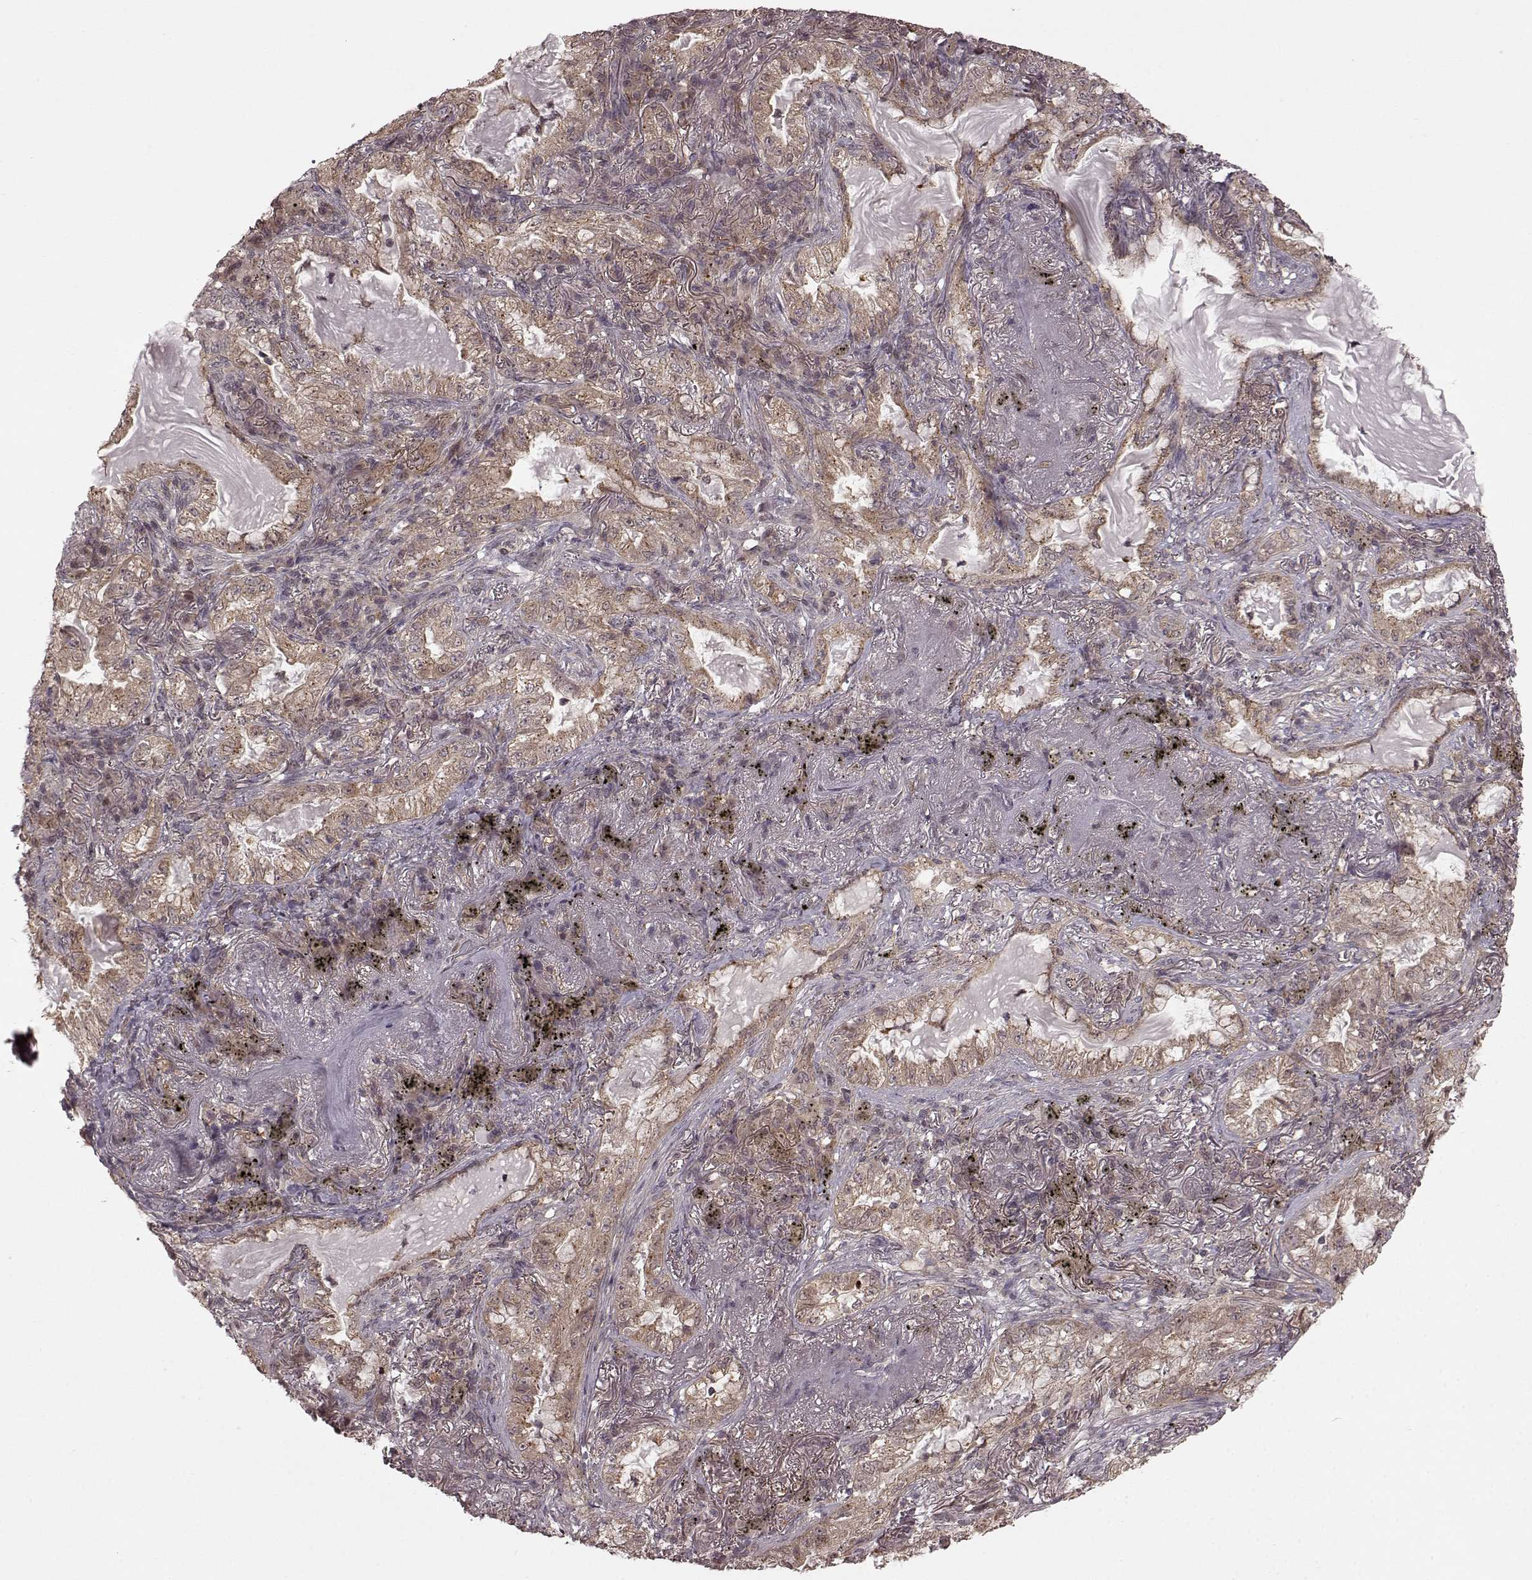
{"staining": {"intensity": "weak", "quantity": "<25%", "location": "cytoplasmic/membranous"}, "tissue": "lung cancer", "cell_type": "Tumor cells", "image_type": "cancer", "snomed": [{"axis": "morphology", "description": "Adenocarcinoma, NOS"}, {"axis": "topography", "description": "Lung"}], "caption": "Photomicrograph shows no significant protein staining in tumor cells of lung cancer (adenocarcinoma).", "gene": "GSS", "patient": {"sex": "female", "age": 73}}